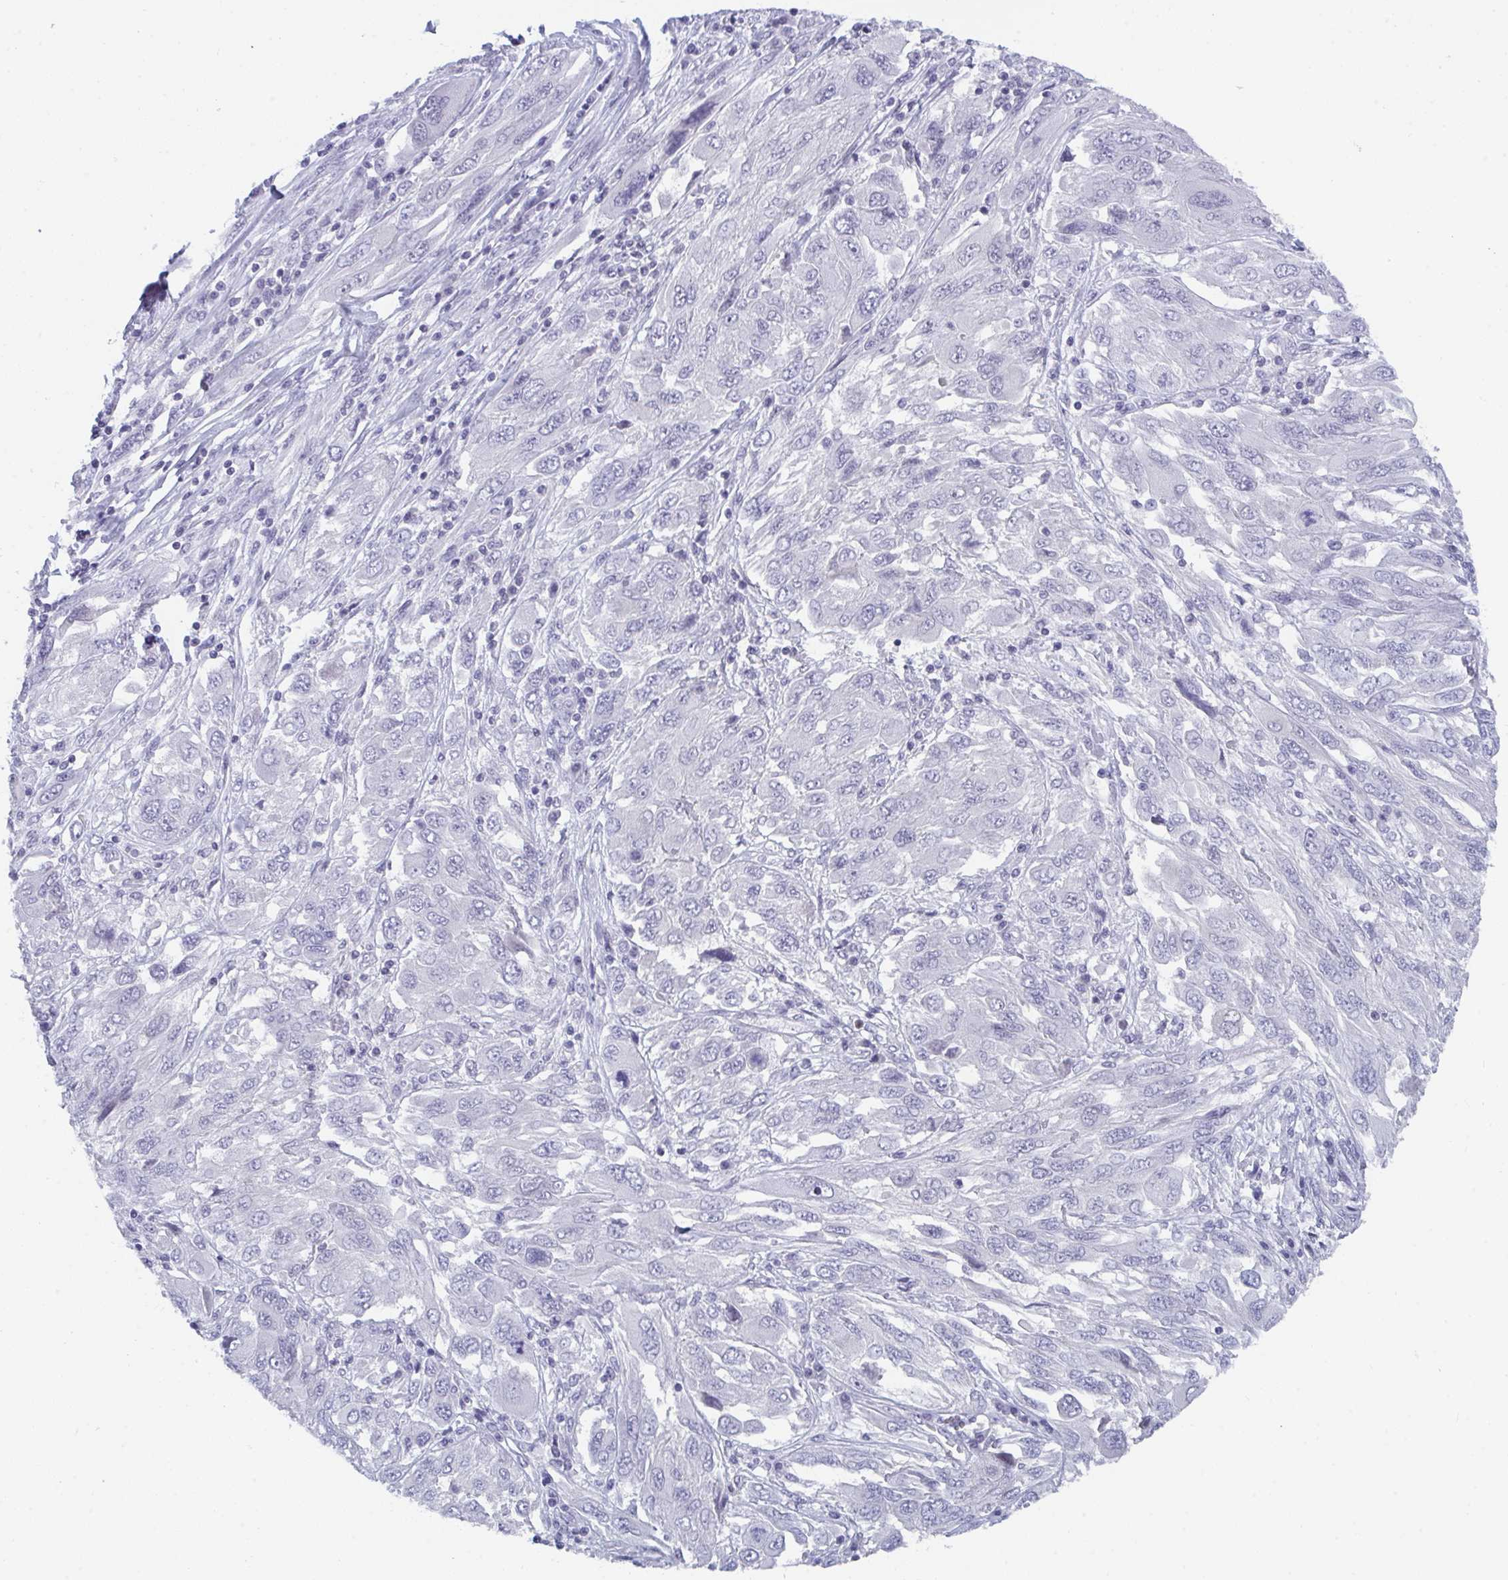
{"staining": {"intensity": "negative", "quantity": "none", "location": "none"}, "tissue": "melanoma", "cell_type": "Tumor cells", "image_type": "cancer", "snomed": [{"axis": "morphology", "description": "Malignant melanoma, NOS"}, {"axis": "topography", "description": "Skin"}], "caption": "Immunohistochemical staining of human melanoma displays no significant expression in tumor cells.", "gene": "BMAL2", "patient": {"sex": "female", "age": 91}}